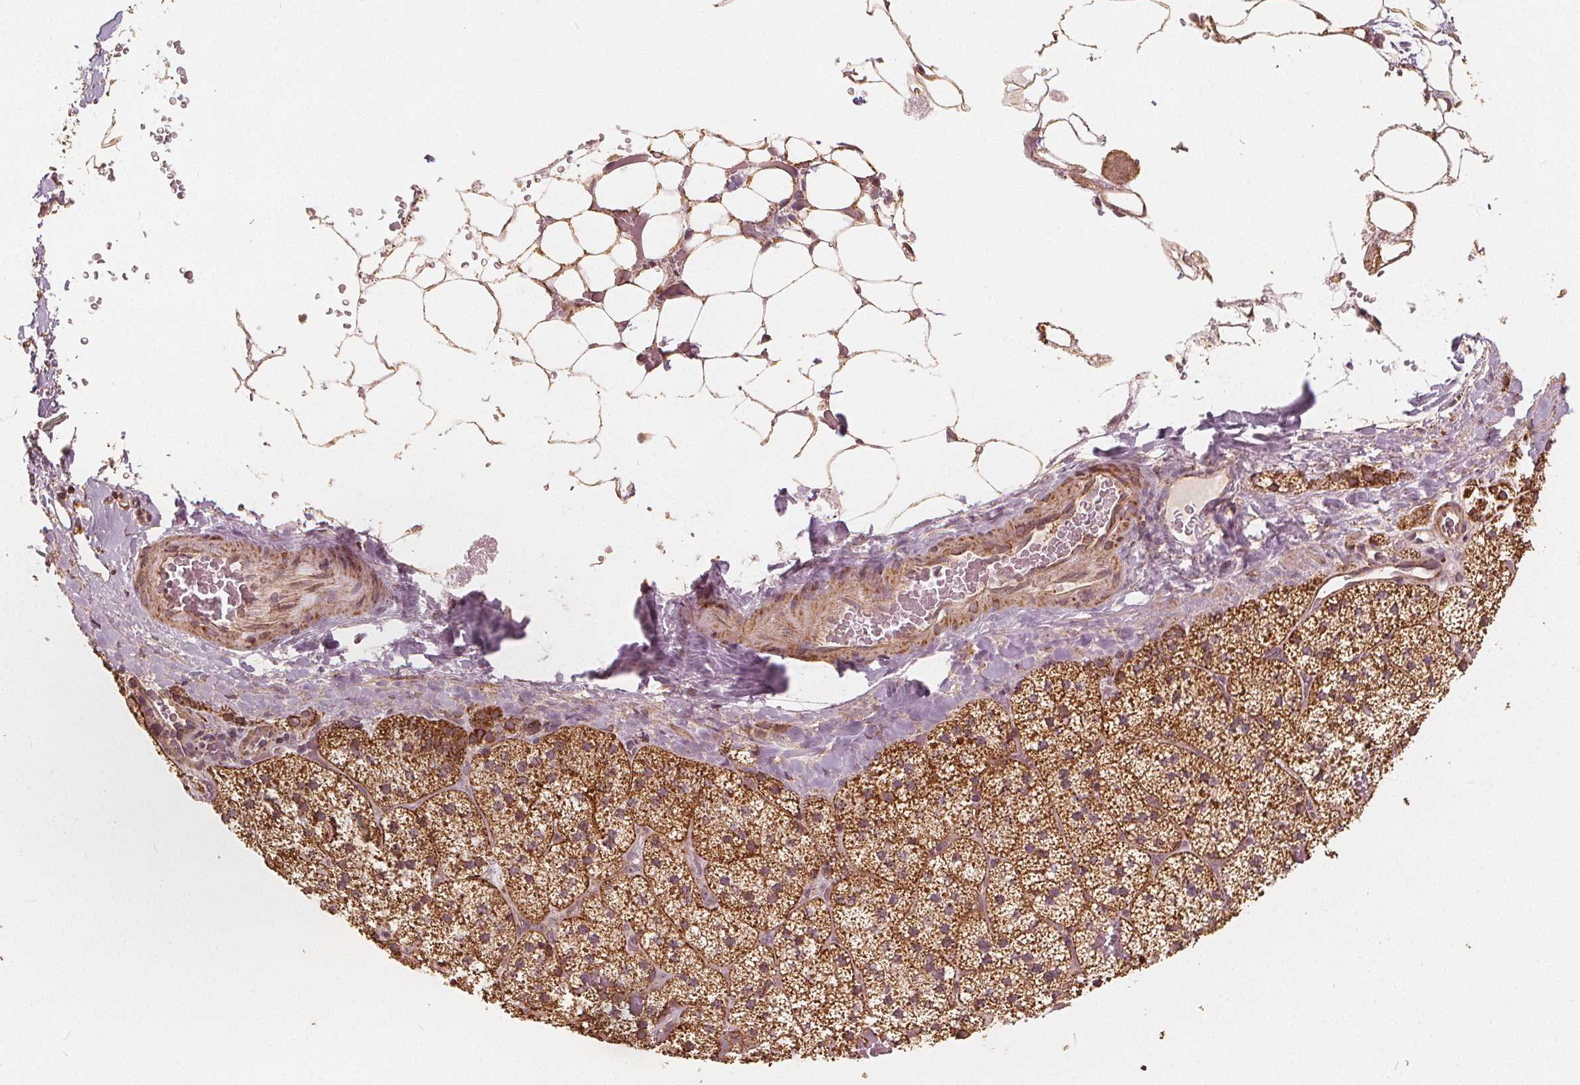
{"staining": {"intensity": "strong", "quantity": ">75%", "location": "cytoplasmic/membranous"}, "tissue": "adrenal gland", "cell_type": "Glandular cells", "image_type": "normal", "snomed": [{"axis": "morphology", "description": "Normal tissue, NOS"}, {"axis": "topography", "description": "Adrenal gland"}], "caption": "Strong cytoplasmic/membranous protein expression is appreciated in about >75% of glandular cells in adrenal gland.", "gene": "PEX26", "patient": {"sex": "male", "age": 53}}